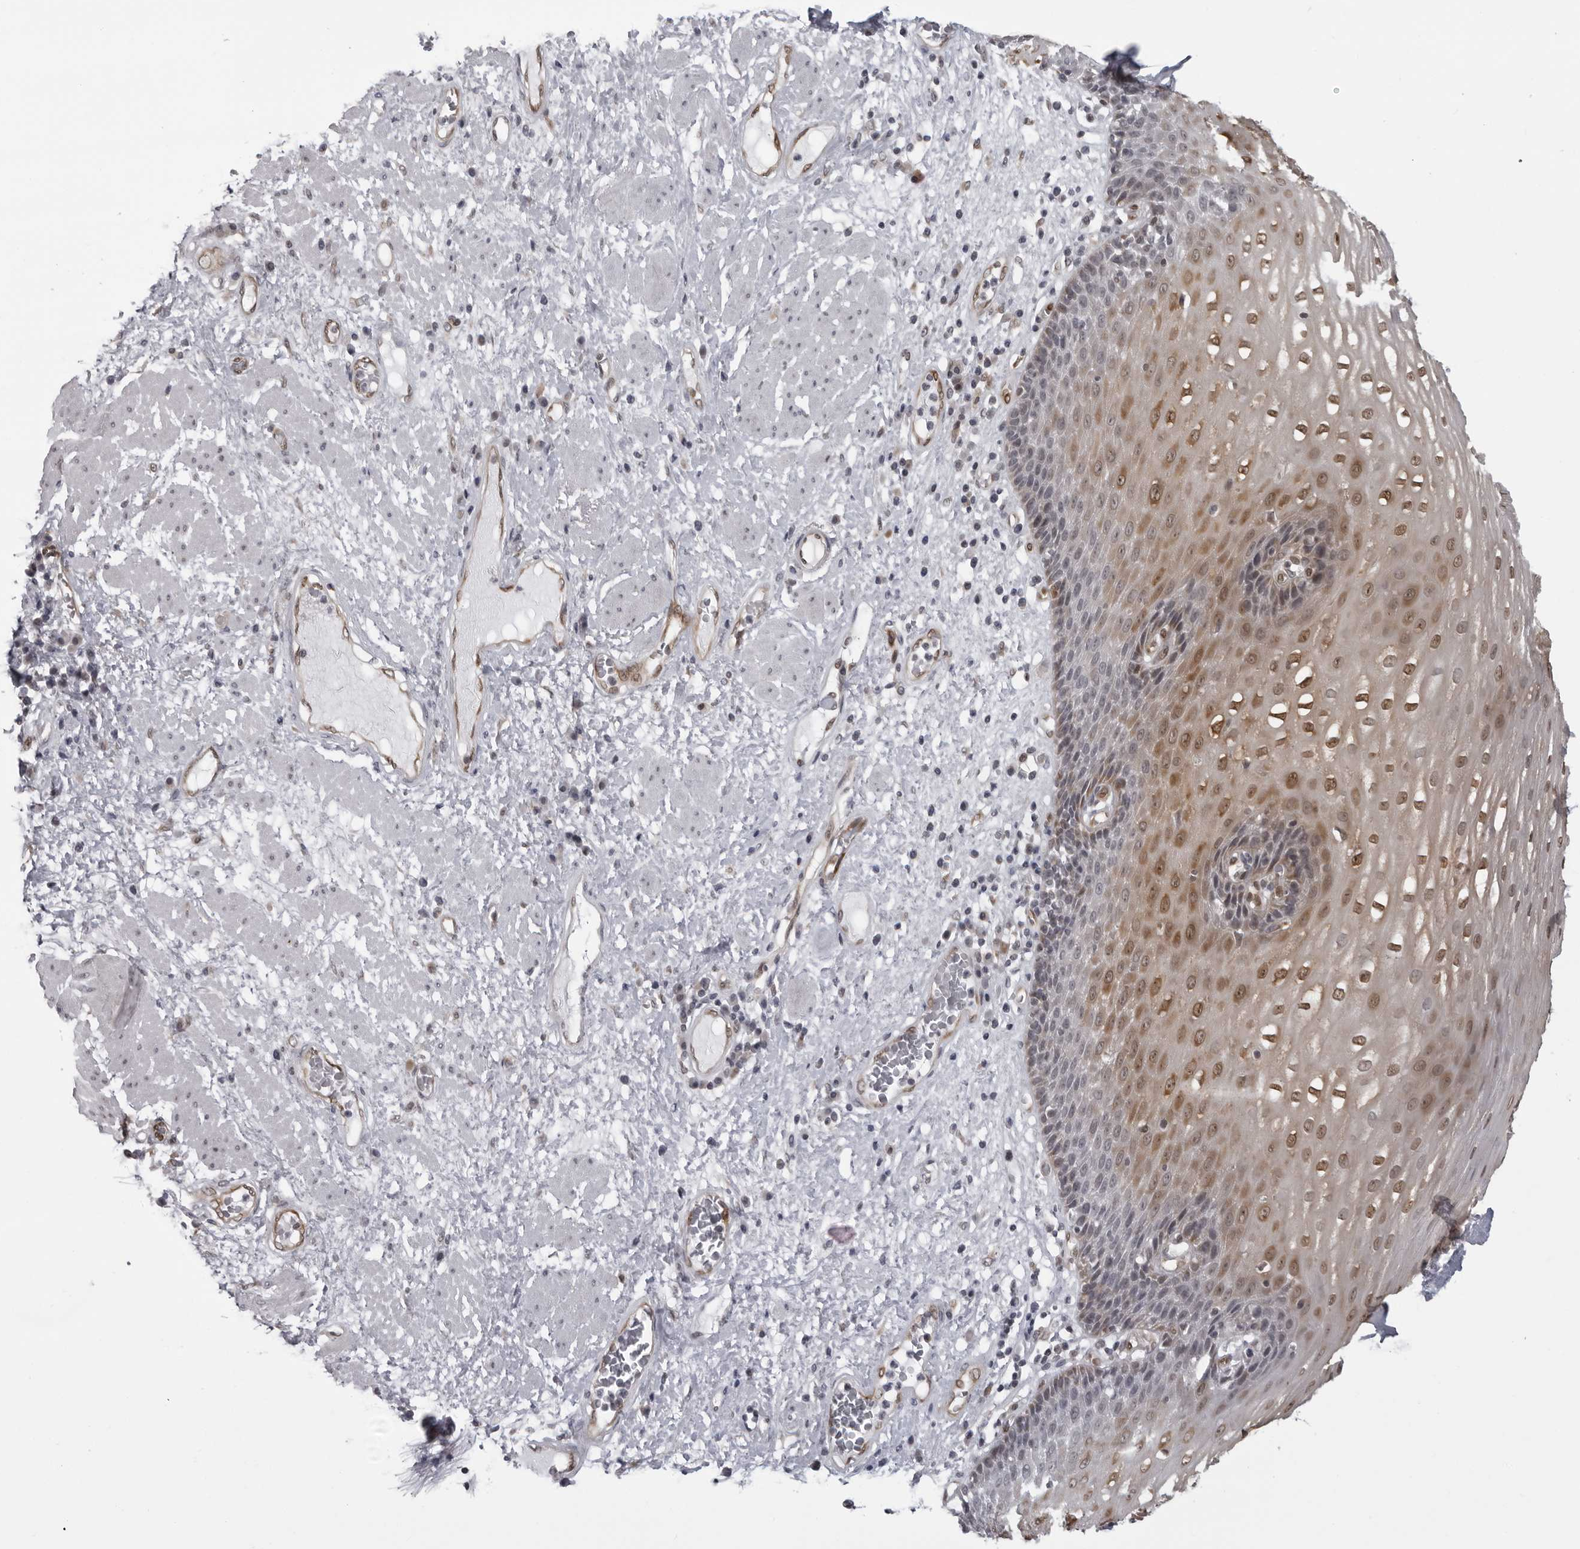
{"staining": {"intensity": "moderate", "quantity": "25%-75%", "location": "cytoplasmic/membranous,nuclear"}, "tissue": "esophagus", "cell_type": "Squamous epithelial cells", "image_type": "normal", "snomed": [{"axis": "morphology", "description": "Normal tissue, NOS"}, {"axis": "morphology", "description": "Adenocarcinoma, NOS"}, {"axis": "topography", "description": "Esophagus"}], "caption": "Moderate cytoplasmic/membranous,nuclear protein expression is seen in approximately 25%-75% of squamous epithelial cells in esophagus. (IHC, brightfield microscopy, high magnification).", "gene": "MAPK12", "patient": {"sex": "male", "age": 62}}